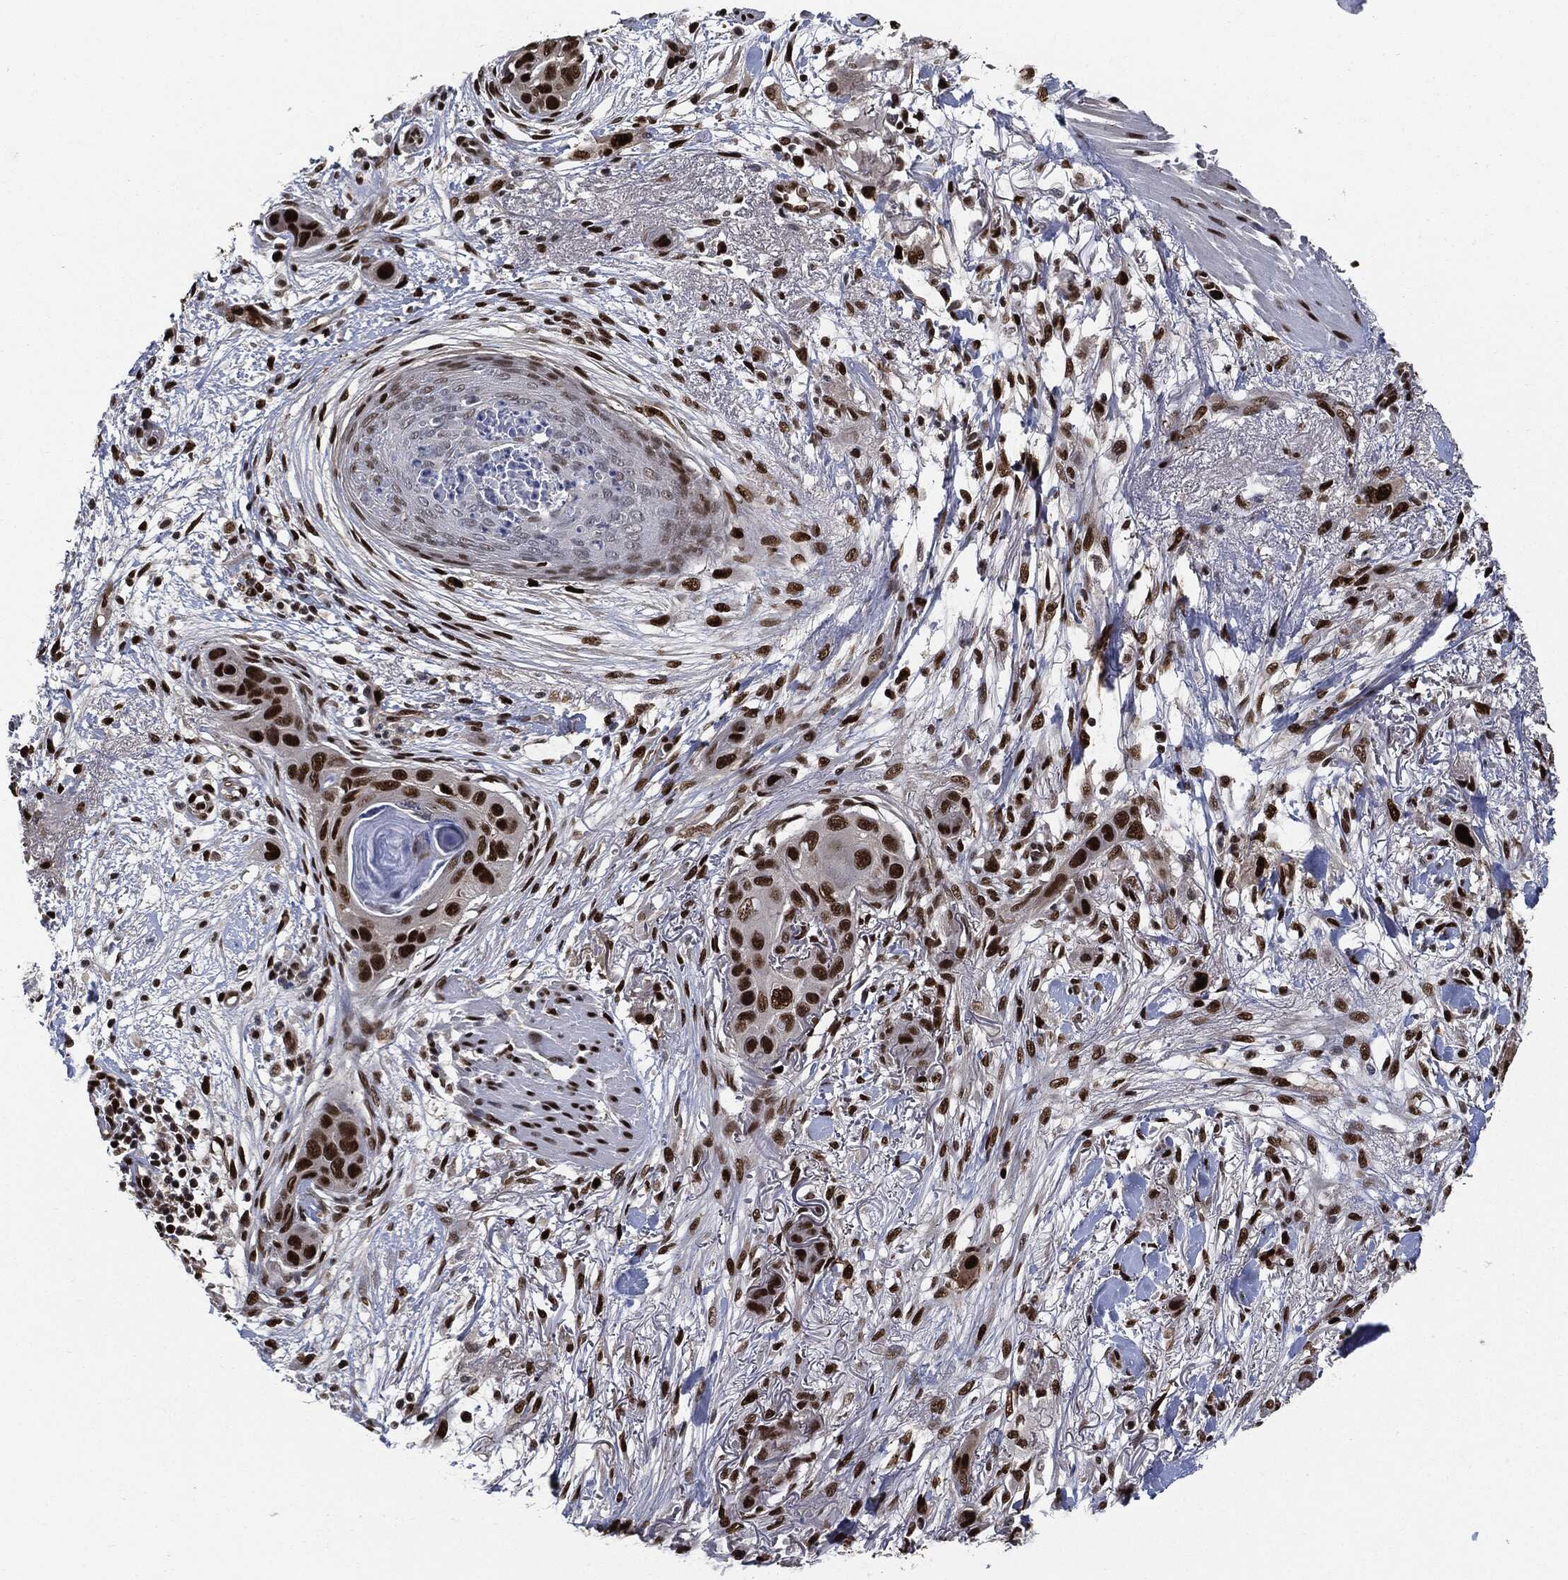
{"staining": {"intensity": "strong", "quantity": ">75%", "location": "nuclear"}, "tissue": "skin cancer", "cell_type": "Tumor cells", "image_type": "cancer", "snomed": [{"axis": "morphology", "description": "Squamous cell carcinoma, NOS"}, {"axis": "topography", "description": "Skin"}], "caption": "Skin cancer stained for a protein exhibits strong nuclear positivity in tumor cells.", "gene": "PCNA", "patient": {"sex": "male", "age": 79}}